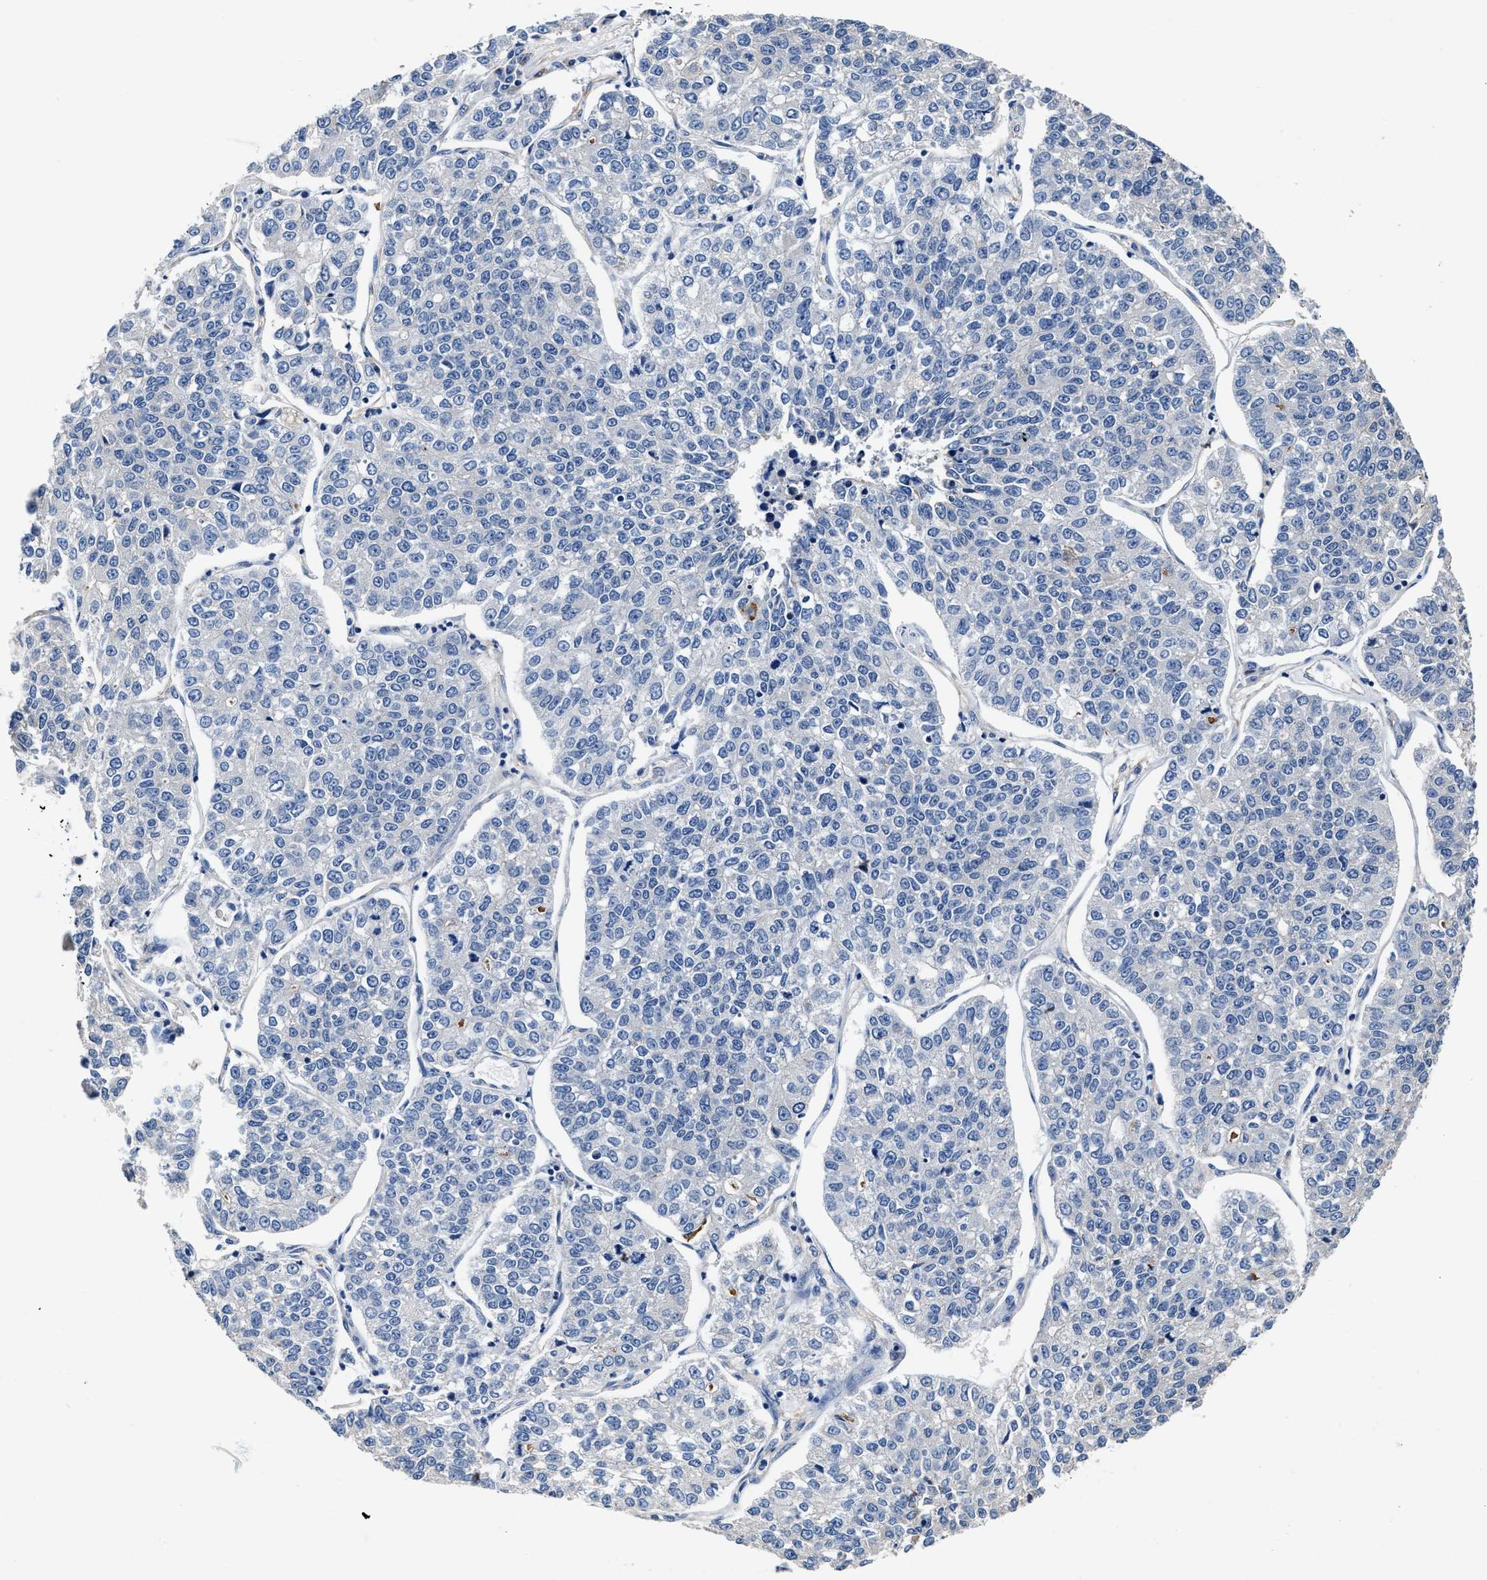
{"staining": {"intensity": "negative", "quantity": "none", "location": "none"}, "tissue": "lung cancer", "cell_type": "Tumor cells", "image_type": "cancer", "snomed": [{"axis": "morphology", "description": "Adenocarcinoma, NOS"}, {"axis": "topography", "description": "Lung"}], "caption": "Immunohistochemistry (IHC) of lung cancer displays no expression in tumor cells. (Immunohistochemistry (IHC), brightfield microscopy, high magnification).", "gene": "C22orf42", "patient": {"sex": "male", "age": 49}}